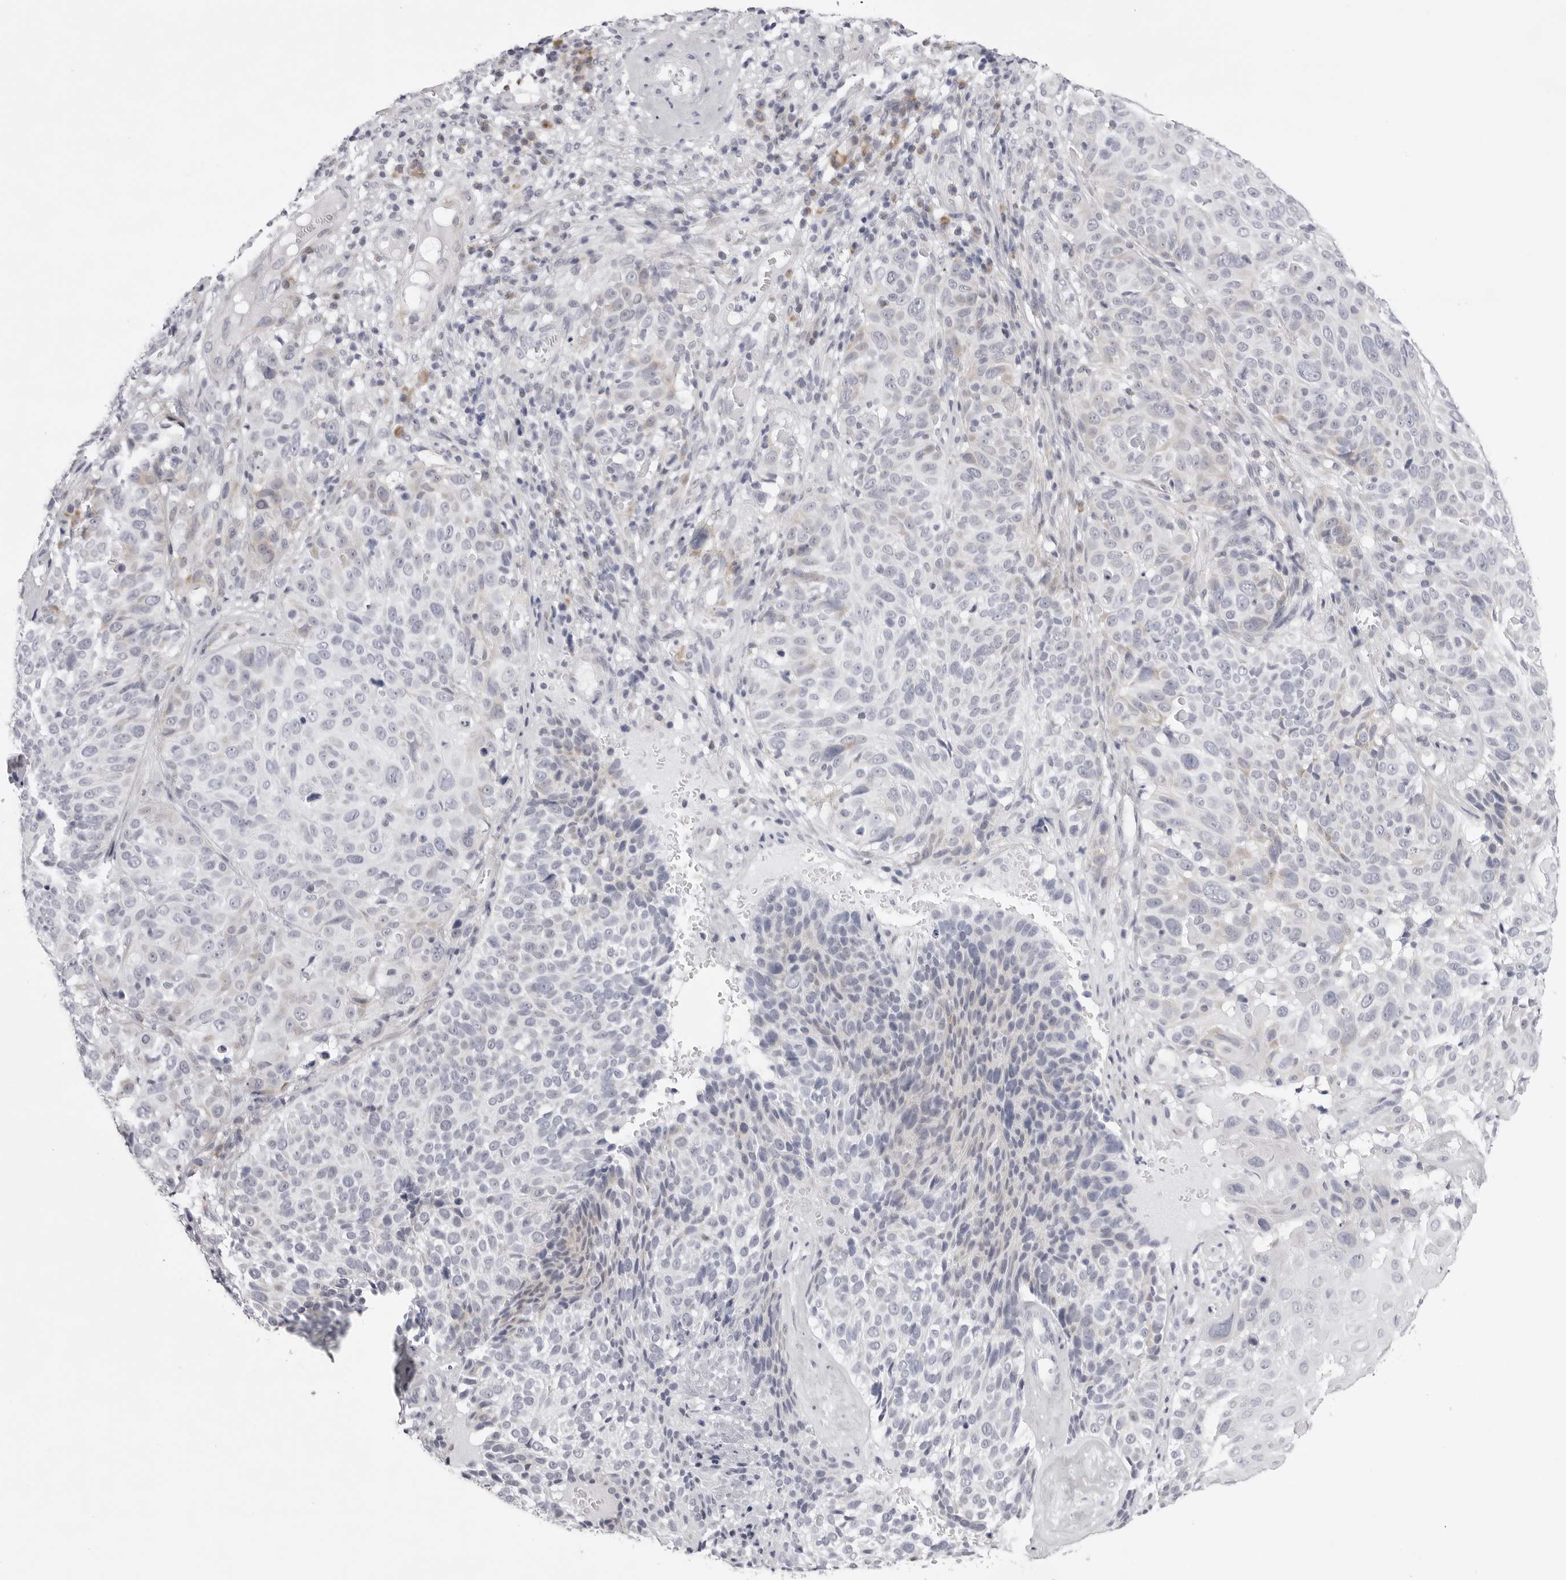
{"staining": {"intensity": "negative", "quantity": "none", "location": "none"}, "tissue": "cervical cancer", "cell_type": "Tumor cells", "image_type": "cancer", "snomed": [{"axis": "morphology", "description": "Squamous cell carcinoma, NOS"}, {"axis": "topography", "description": "Cervix"}], "caption": "This is a micrograph of IHC staining of cervical cancer, which shows no staining in tumor cells. (Brightfield microscopy of DAB IHC at high magnification).", "gene": "SMIM2", "patient": {"sex": "female", "age": 74}}